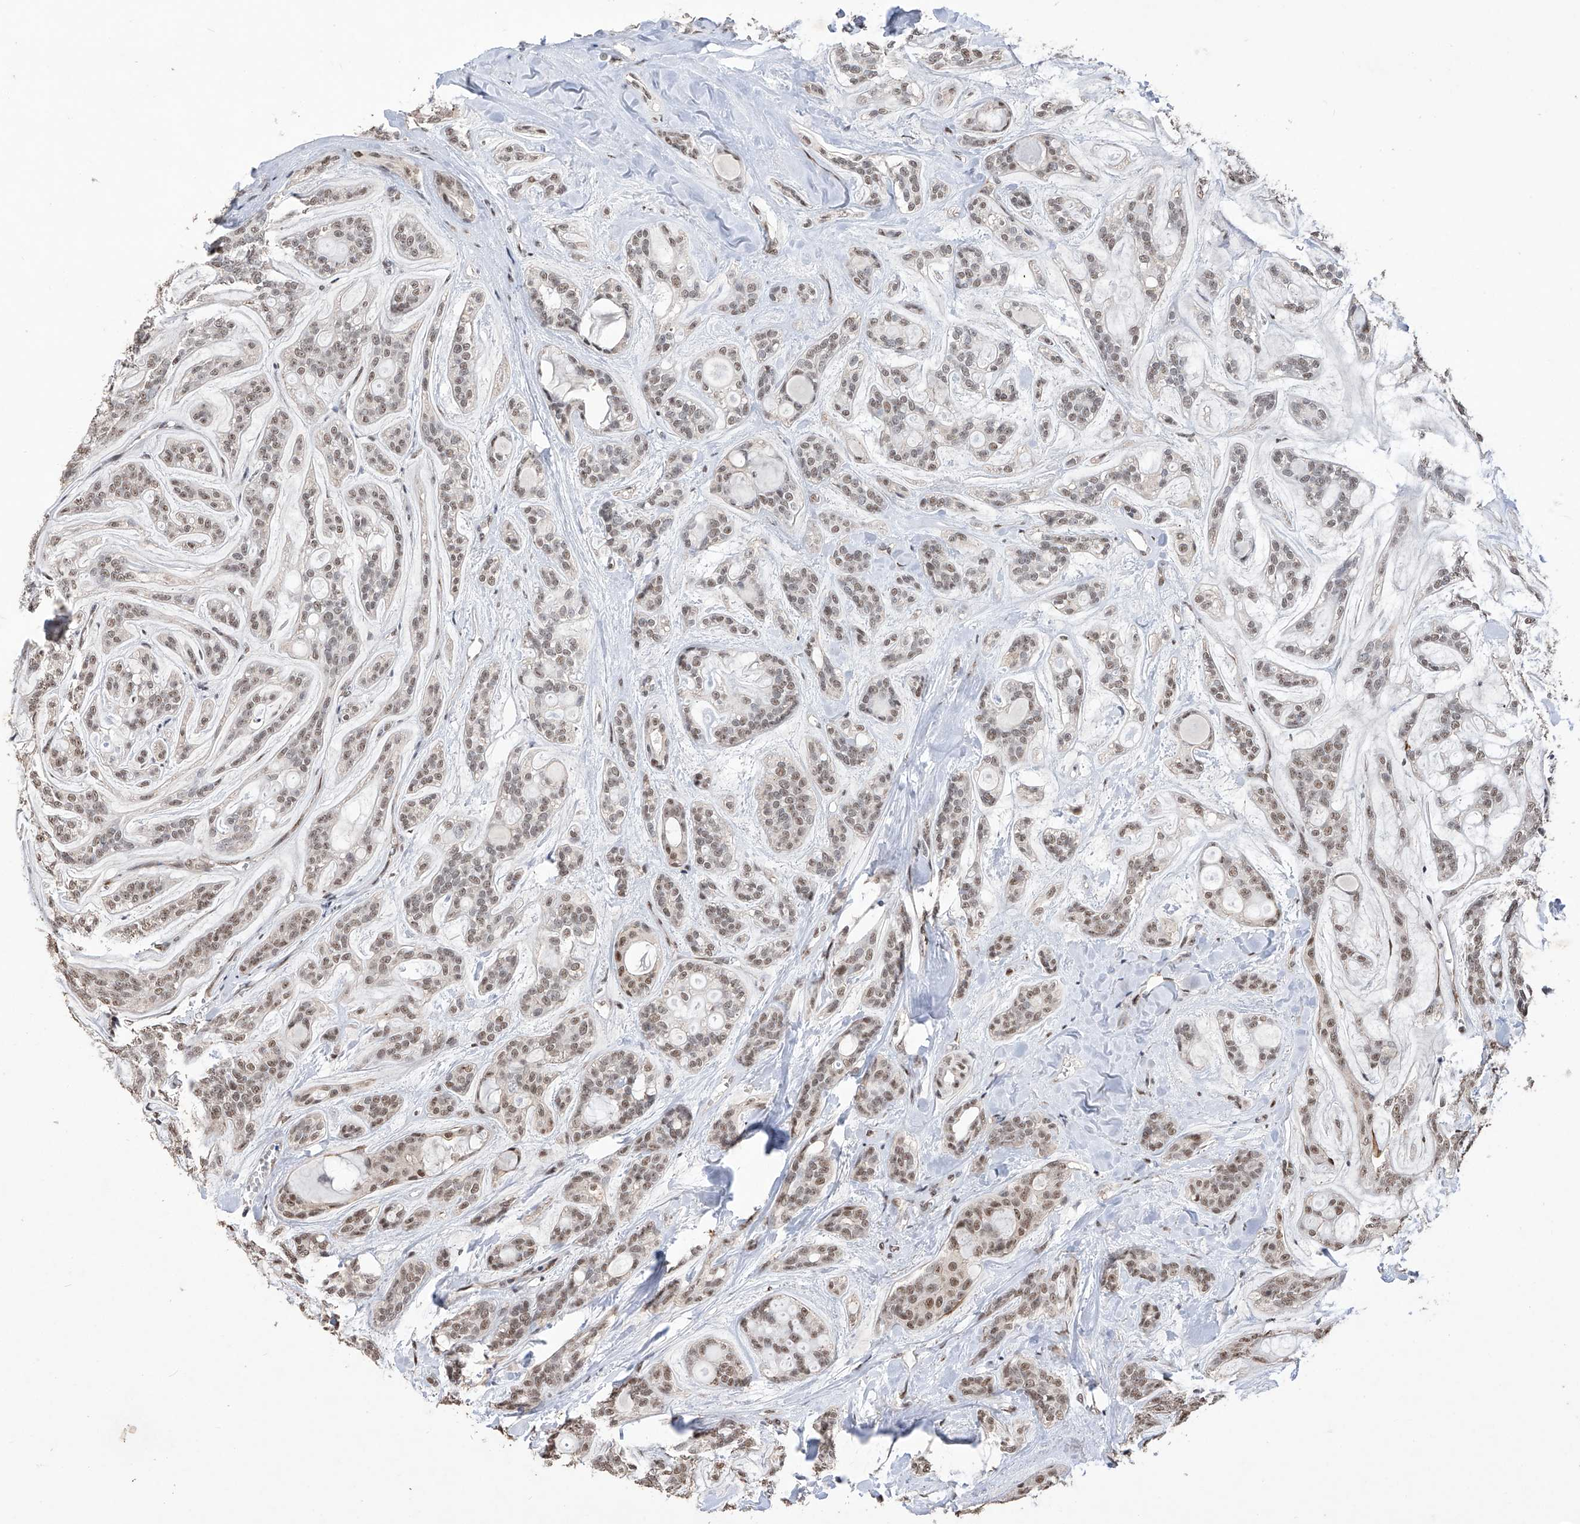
{"staining": {"intensity": "moderate", "quantity": "25%-75%", "location": "nuclear"}, "tissue": "head and neck cancer", "cell_type": "Tumor cells", "image_type": "cancer", "snomed": [{"axis": "morphology", "description": "Adenocarcinoma, NOS"}, {"axis": "topography", "description": "Head-Neck"}], "caption": "Protein staining exhibits moderate nuclear positivity in about 25%-75% of tumor cells in head and neck cancer.", "gene": "NFATC4", "patient": {"sex": "male", "age": 66}}